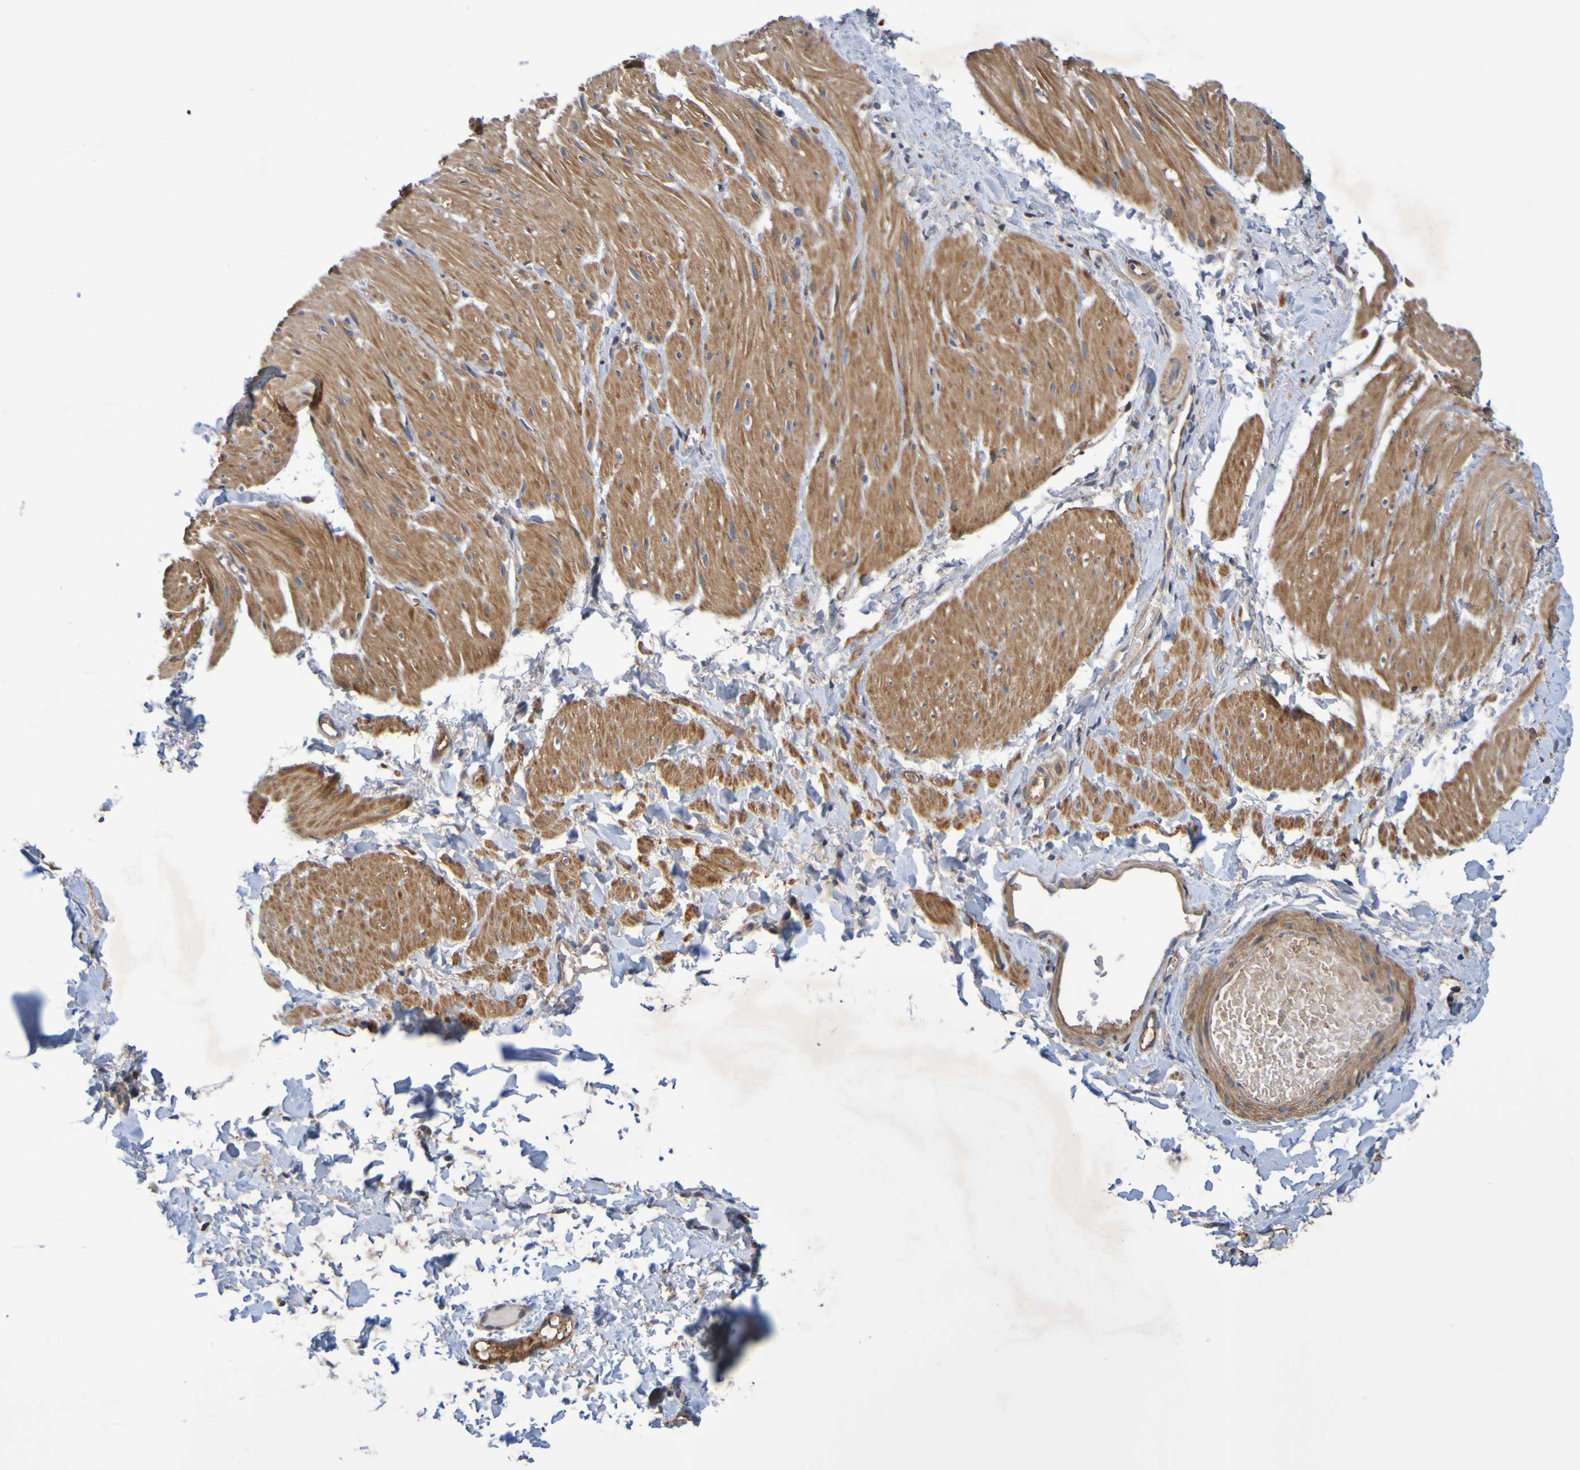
{"staining": {"intensity": "moderate", "quantity": ">75%", "location": "cytoplasmic/membranous"}, "tissue": "smooth muscle", "cell_type": "Smooth muscle cells", "image_type": "normal", "snomed": [{"axis": "morphology", "description": "Normal tissue, NOS"}, {"axis": "topography", "description": "Smooth muscle"}], "caption": "Approximately >75% of smooth muscle cells in benign smooth muscle display moderate cytoplasmic/membranous protein expression as visualized by brown immunohistochemical staining.", "gene": "CCDC51", "patient": {"sex": "male", "age": 16}}